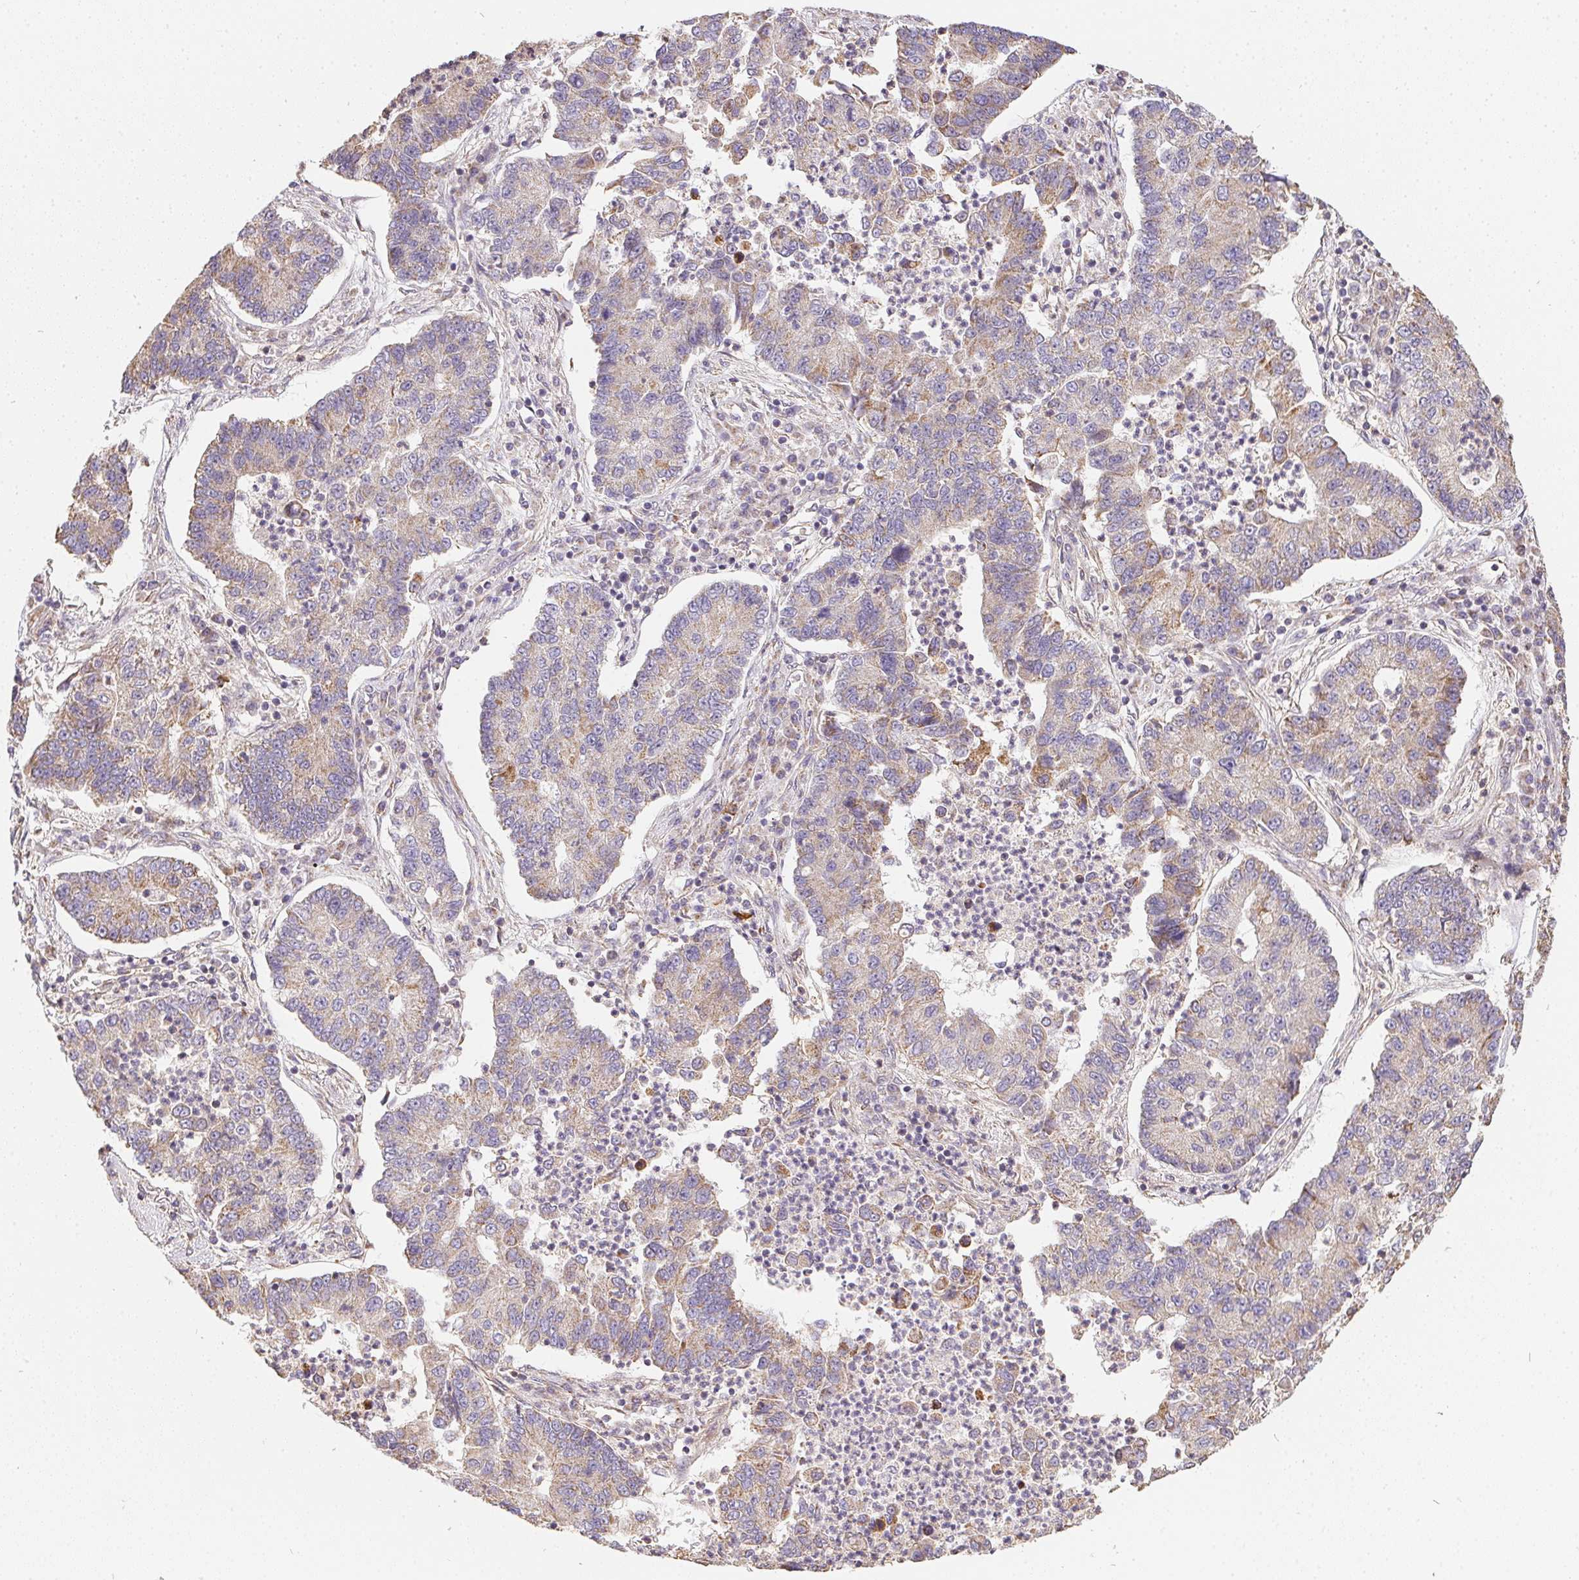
{"staining": {"intensity": "weak", "quantity": "25%-75%", "location": "cytoplasmic/membranous"}, "tissue": "lung cancer", "cell_type": "Tumor cells", "image_type": "cancer", "snomed": [{"axis": "morphology", "description": "Adenocarcinoma, NOS"}, {"axis": "topography", "description": "Lung"}], "caption": "A brown stain shows weak cytoplasmic/membranous staining of a protein in human lung cancer (adenocarcinoma) tumor cells.", "gene": "REV3L", "patient": {"sex": "female", "age": 57}}